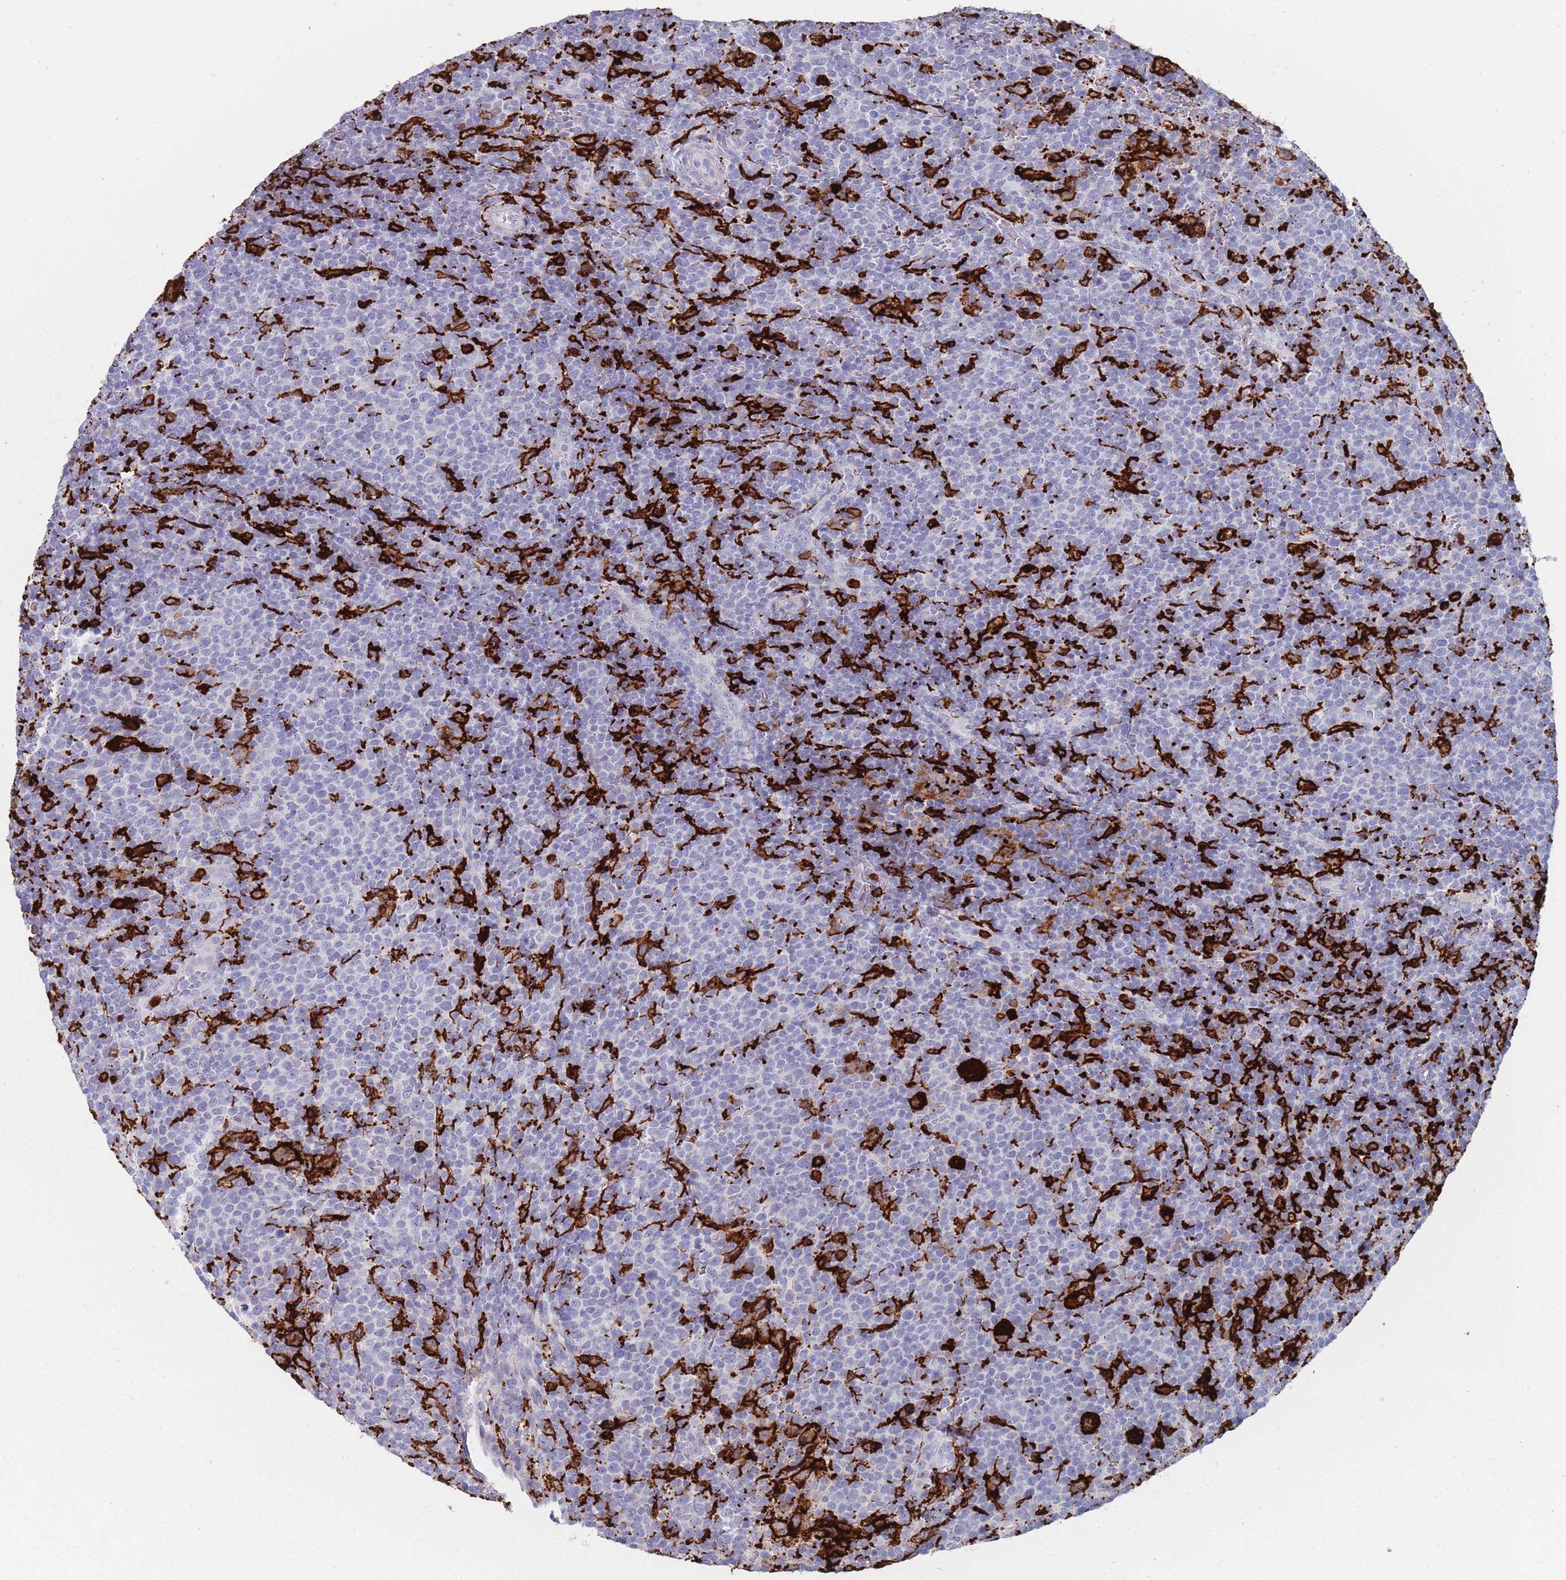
{"staining": {"intensity": "negative", "quantity": "none", "location": "none"}, "tissue": "lymphoma", "cell_type": "Tumor cells", "image_type": "cancer", "snomed": [{"axis": "morphology", "description": "Malignant lymphoma, non-Hodgkin's type, High grade"}, {"axis": "topography", "description": "Lymph node"}], "caption": "DAB (3,3'-diaminobenzidine) immunohistochemical staining of malignant lymphoma, non-Hodgkin's type (high-grade) shows no significant expression in tumor cells.", "gene": "AIF1", "patient": {"sex": "male", "age": 61}}